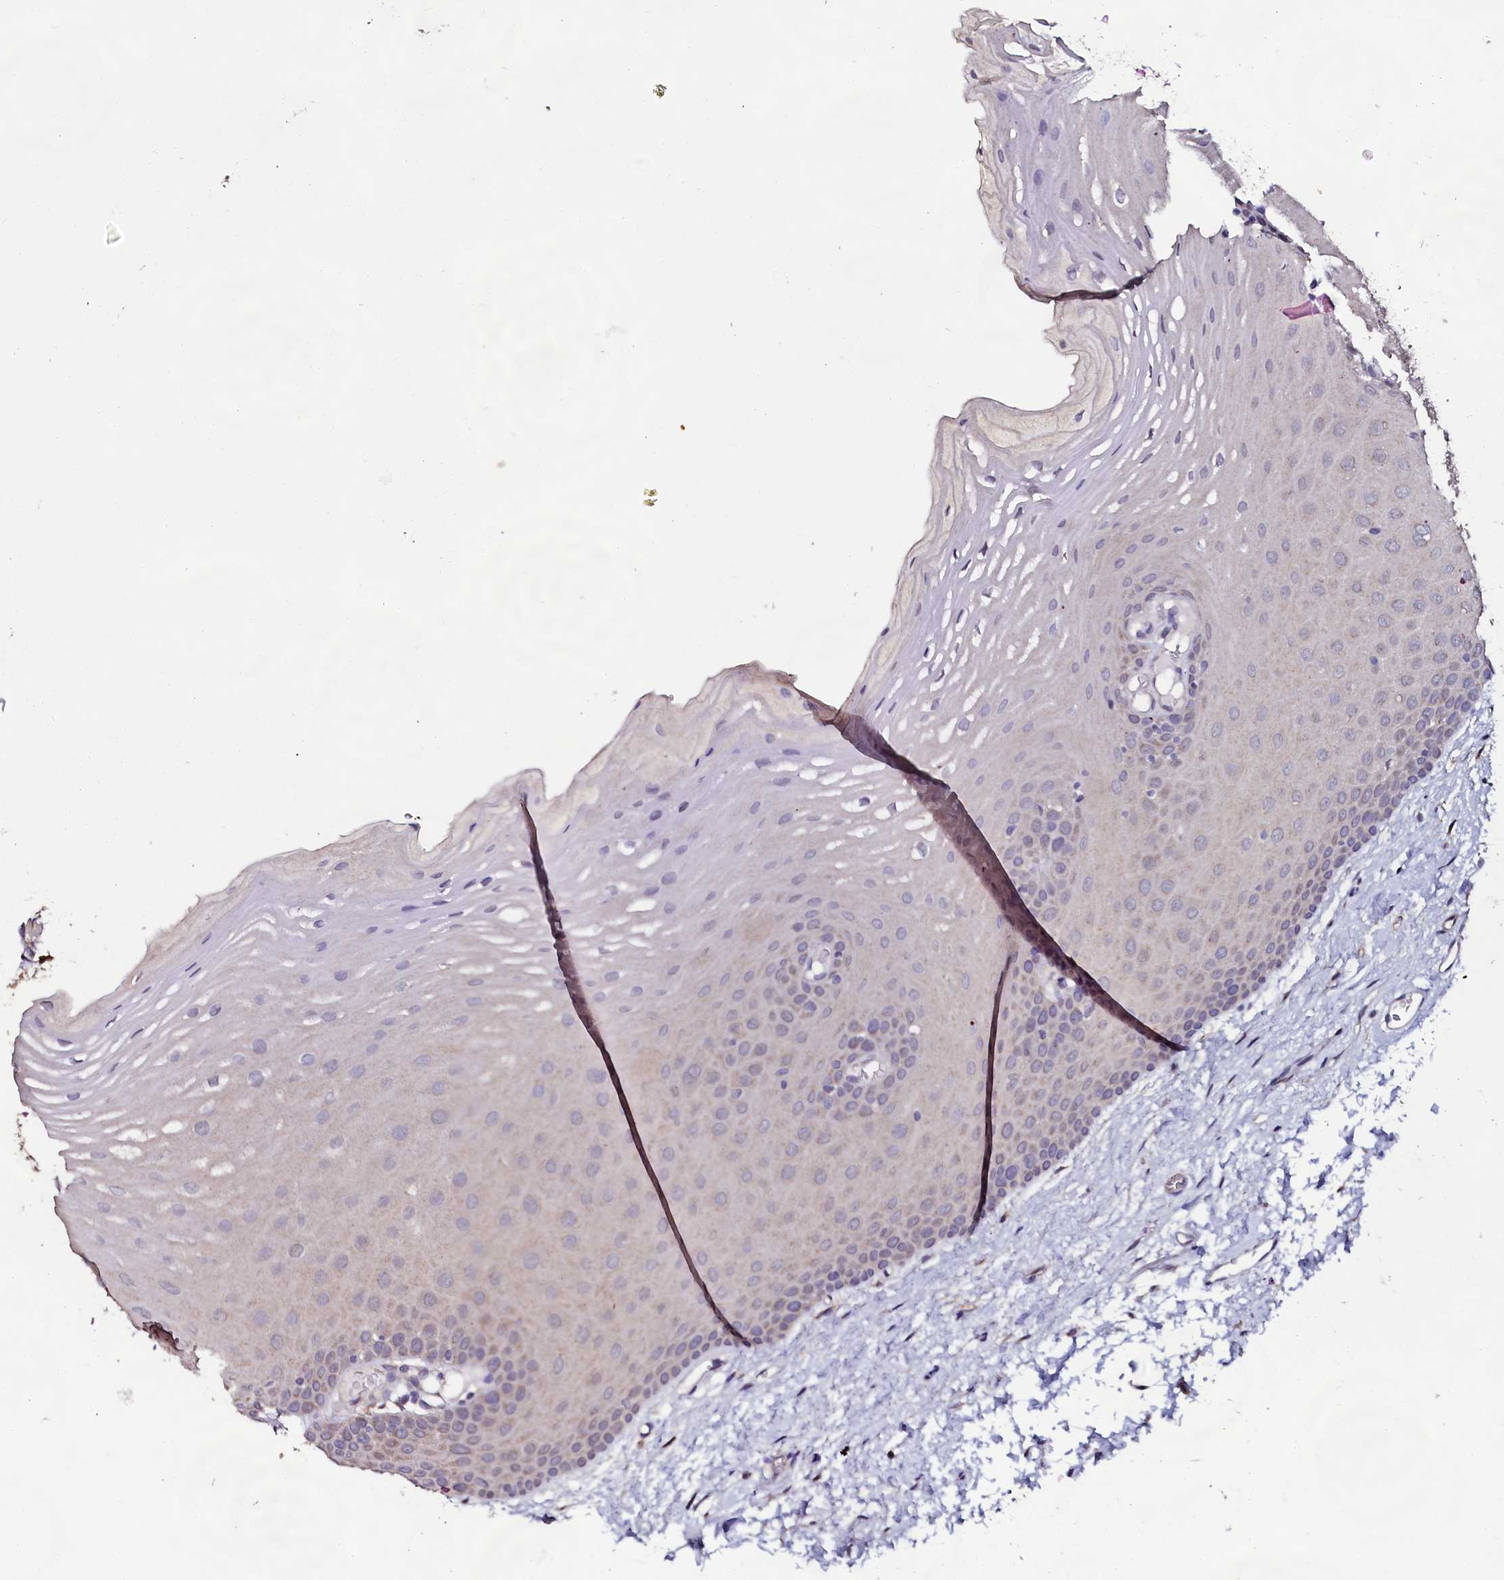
{"staining": {"intensity": "weak", "quantity": "25%-75%", "location": "cytoplasmic/membranous"}, "tissue": "oral mucosa", "cell_type": "Squamous epithelial cells", "image_type": "normal", "snomed": [{"axis": "morphology", "description": "Normal tissue, NOS"}, {"axis": "topography", "description": "Oral tissue"}], "caption": "IHC image of benign oral mucosa: human oral mucosa stained using immunohistochemistry (IHC) demonstrates low levels of weak protein expression localized specifically in the cytoplasmic/membranous of squamous epithelial cells, appearing as a cytoplasmic/membranous brown color.", "gene": "USPL1", "patient": {"sex": "female", "age": 70}}